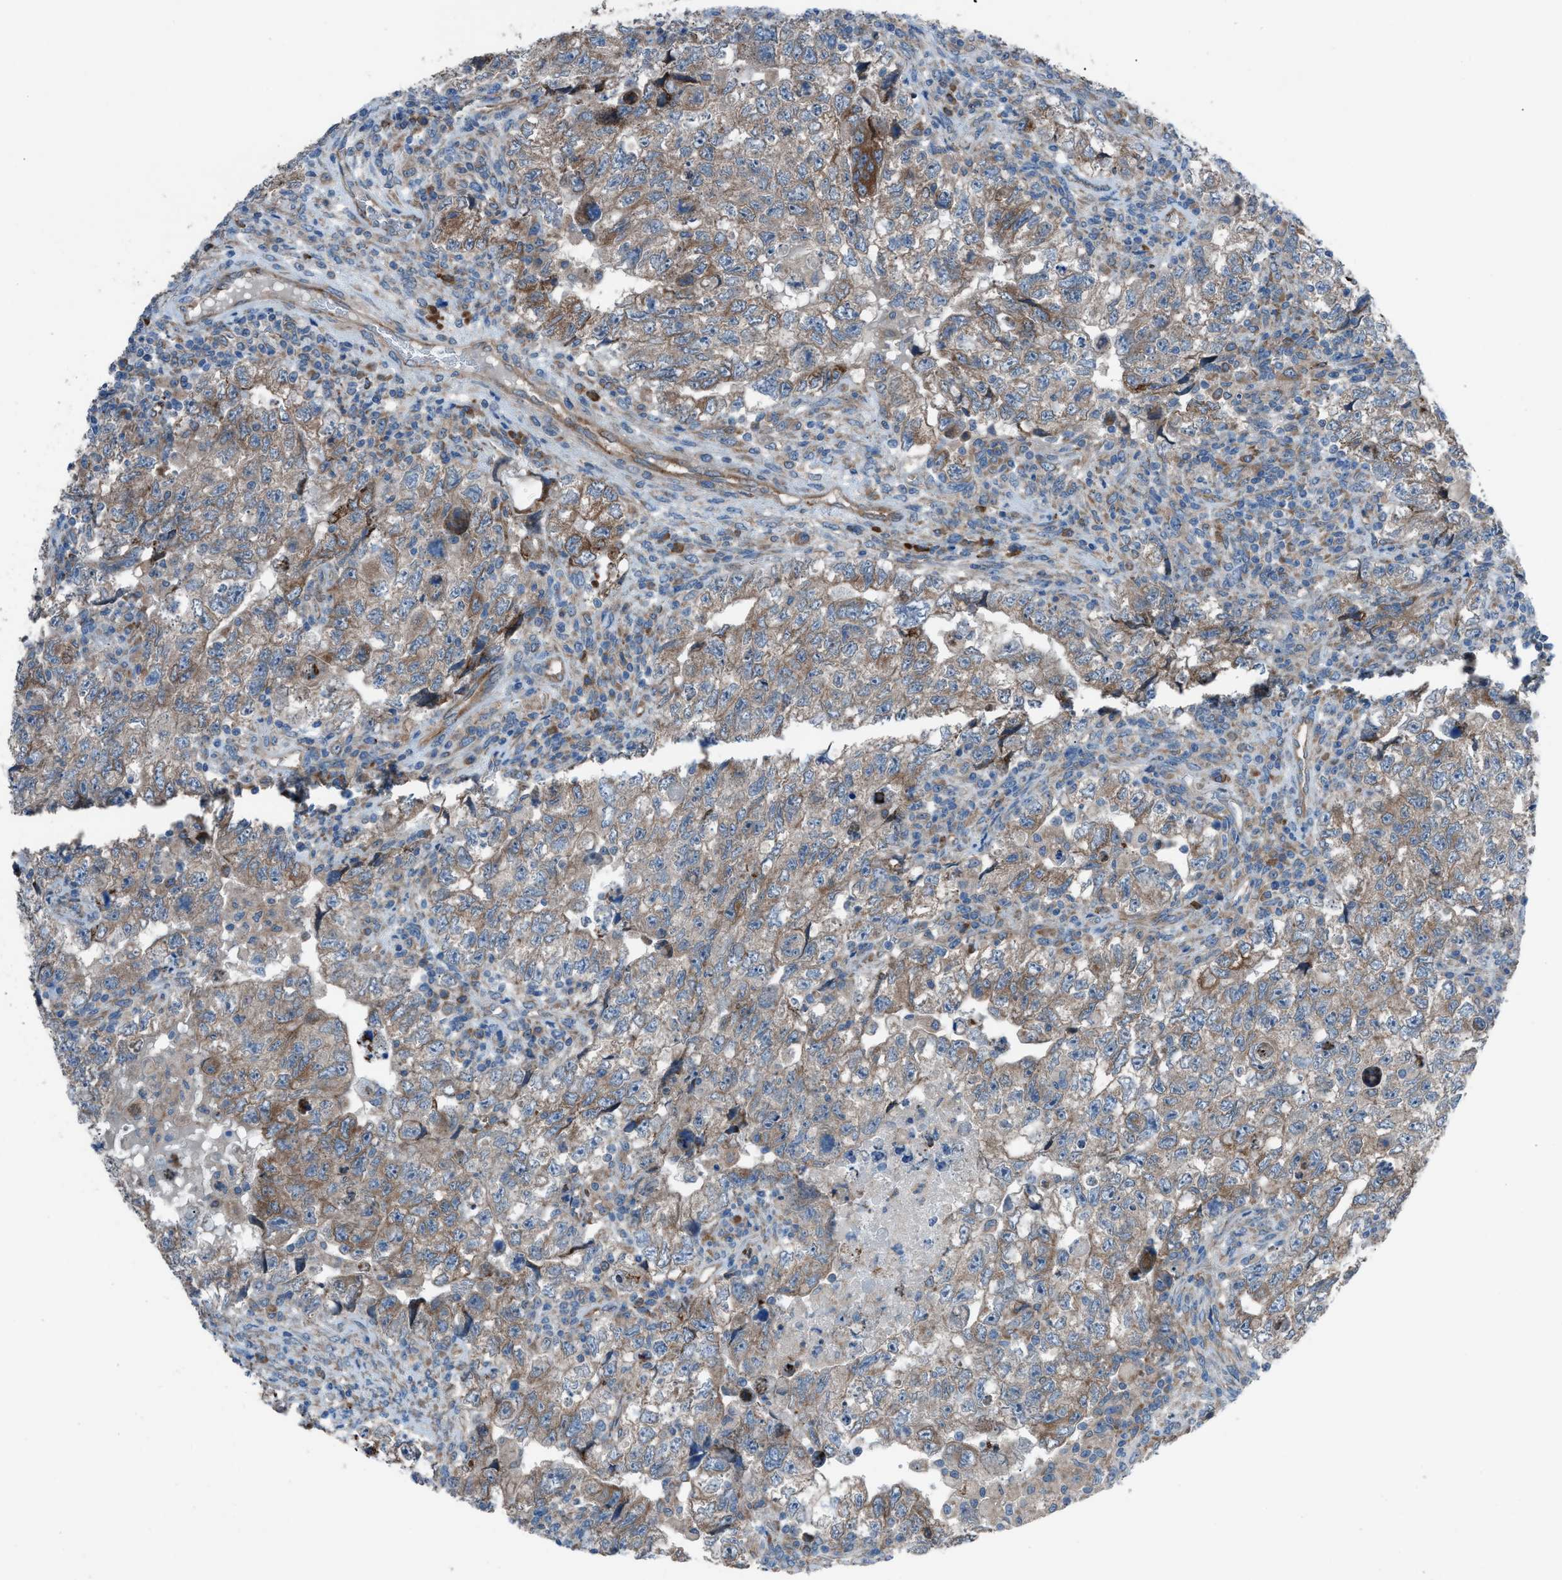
{"staining": {"intensity": "moderate", "quantity": ">75%", "location": "cytoplasmic/membranous"}, "tissue": "testis cancer", "cell_type": "Tumor cells", "image_type": "cancer", "snomed": [{"axis": "morphology", "description": "Seminoma, NOS"}, {"axis": "topography", "description": "Testis"}], "caption": "Testis cancer stained with a brown dye exhibits moderate cytoplasmic/membranous positive expression in about >75% of tumor cells.", "gene": "HEG1", "patient": {"sex": "male", "age": 22}}